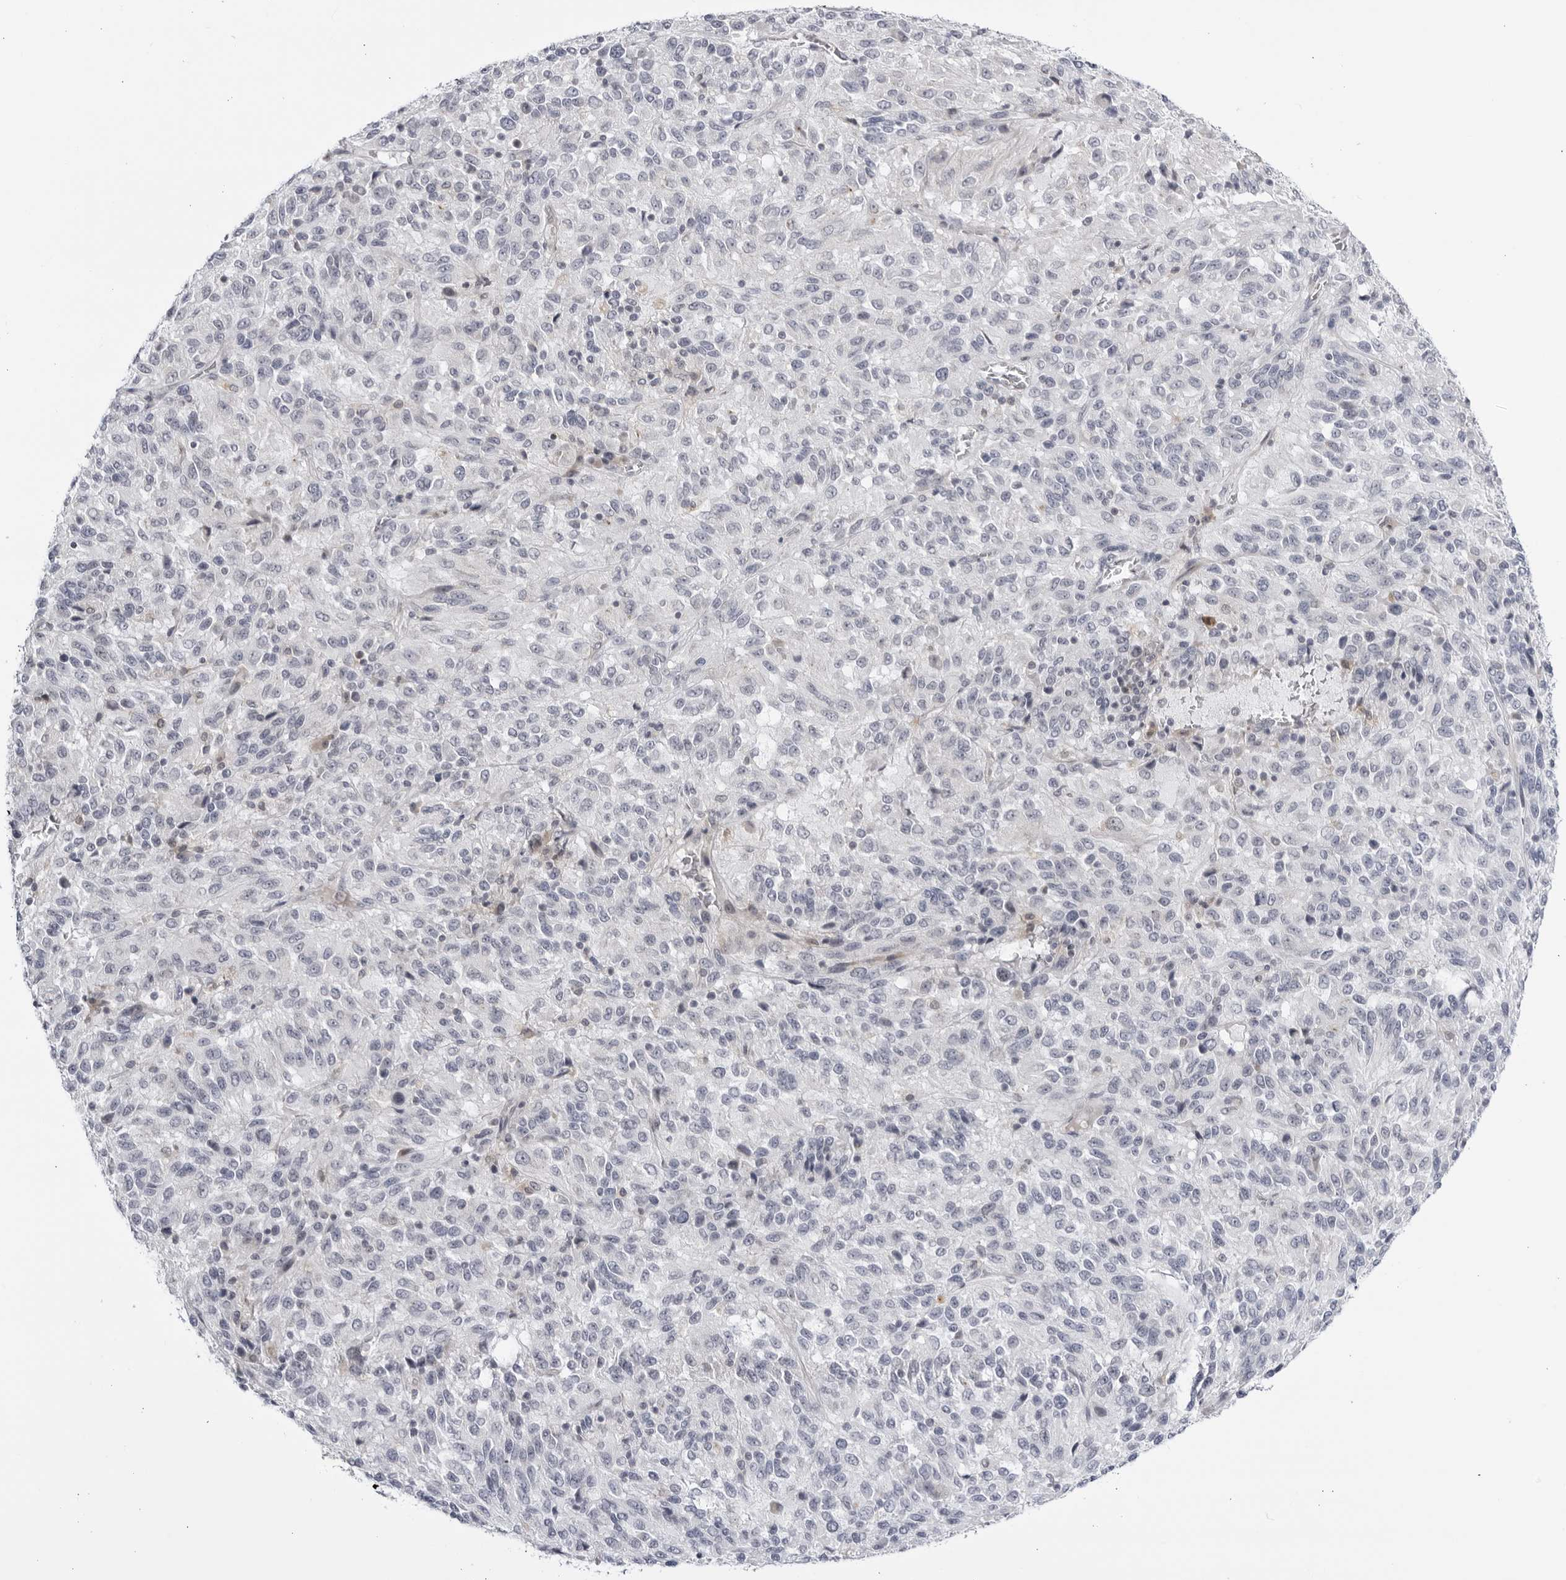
{"staining": {"intensity": "negative", "quantity": "none", "location": "none"}, "tissue": "melanoma", "cell_type": "Tumor cells", "image_type": "cancer", "snomed": [{"axis": "morphology", "description": "Malignant melanoma, Metastatic site"}, {"axis": "topography", "description": "Lung"}], "caption": "Malignant melanoma (metastatic site) stained for a protein using immunohistochemistry (IHC) demonstrates no expression tumor cells.", "gene": "CNBD1", "patient": {"sex": "male", "age": 64}}